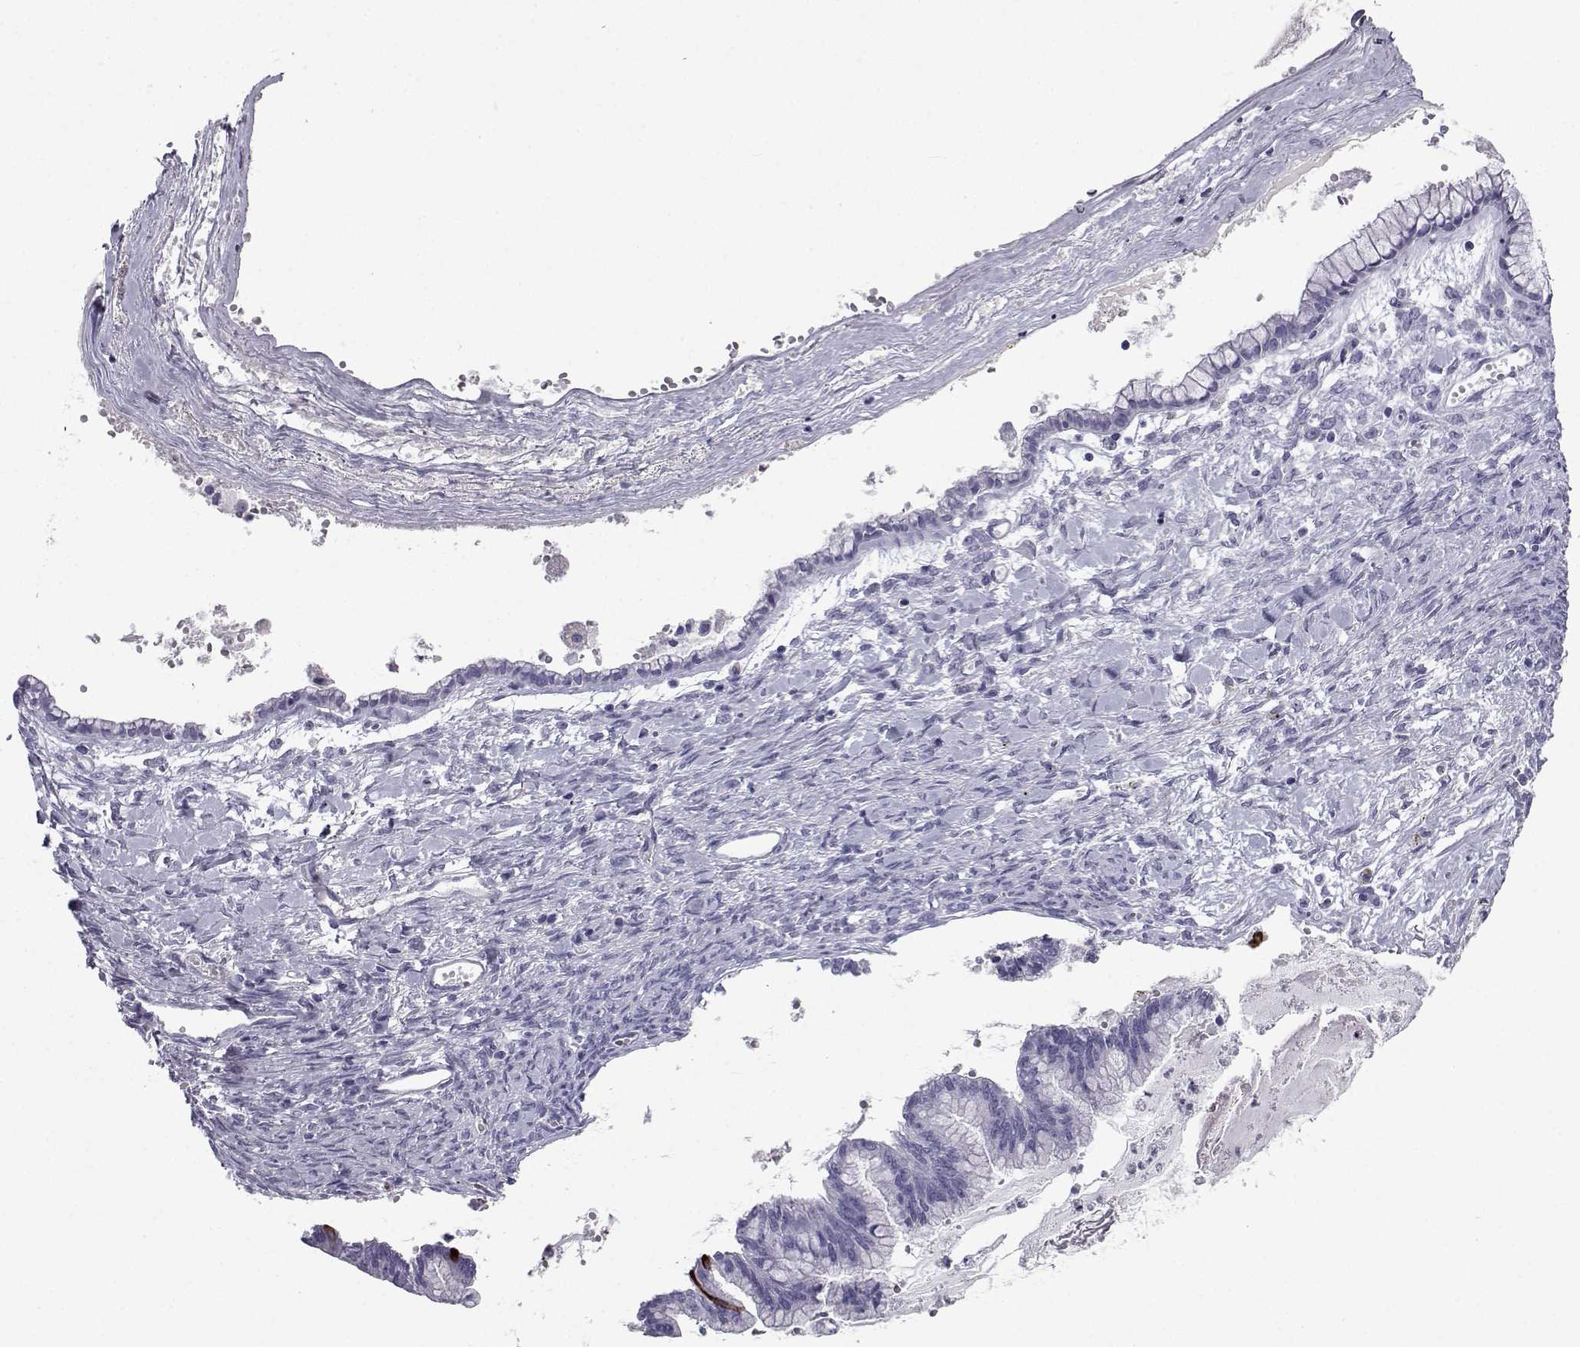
{"staining": {"intensity": "negative", "quantity": "none", "location": "none"}, "tissue": "ovarian cancer", "cell_type": "Tumor cells", "image_type": "cancer", "snomed": [{"axis": "morphology", "description": "Cystadenocarcinoma, mucinous, NOS"}, {"axis": "topography", "description": "Ovary"}], "caption": "IHC of ovarian cancer reveals no positivity in tumor cells. (DAB (3,3'-diaminobenzidine) IHC, high magnification).", "gene": "PCSK1N", "patient": {"sex": "female", "age": 67}}